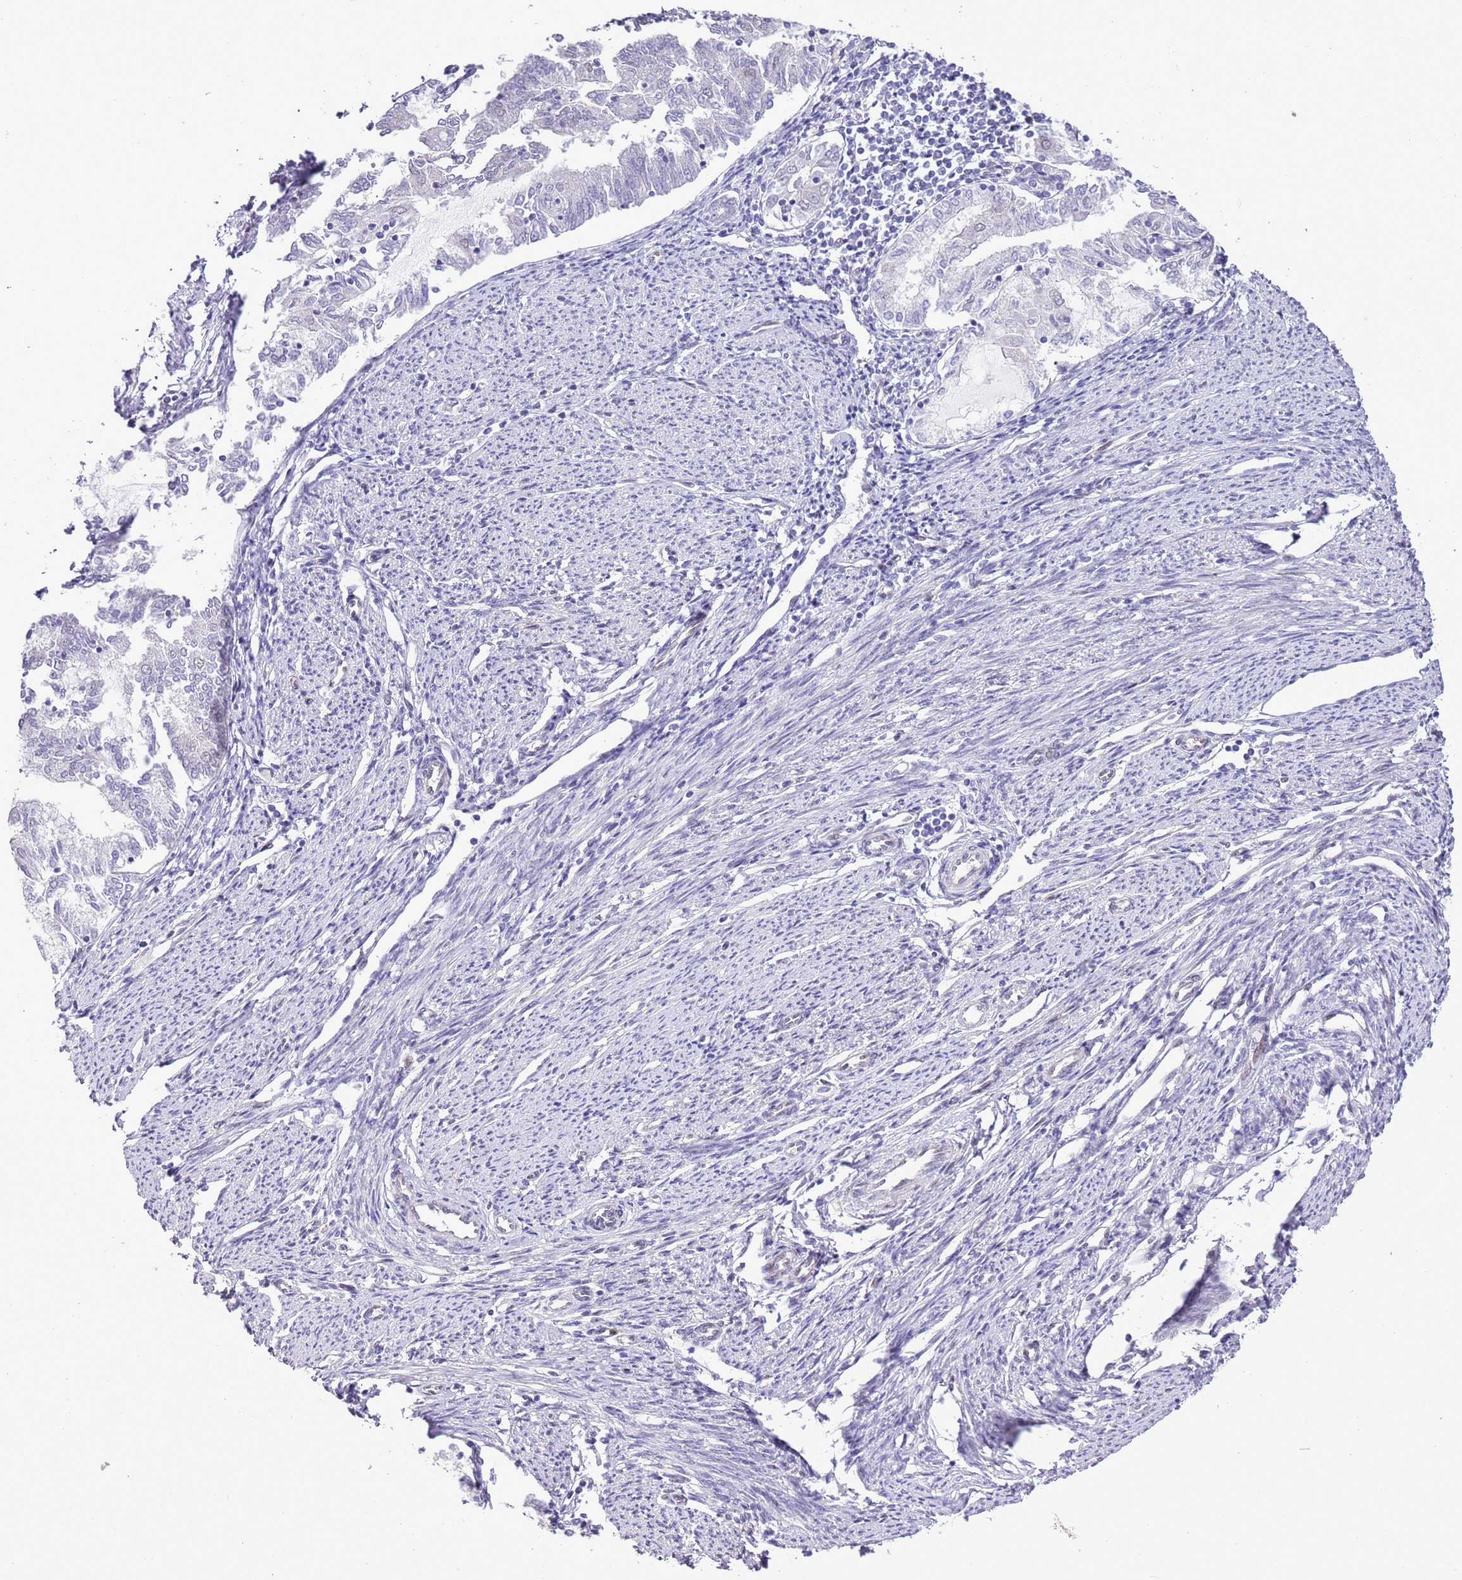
{"staining": {"intensity": "negative", "quantity": "none", "location": "none"}, "tissue": "endometrial cancer", "cell_type": "Tumor cells", "image_type": "cancer", "snomed": [{"axis": "morphology", "description": "Adenocarcinoma, NOS"}, {"axis": "topography", "description": "Endometrium"}], "caption": "The image shows no significant staining in tumor cells of adenocarcinoma (endometrial).", "gene": "NACC2", "patient": {"sex": "female", "age": 79}}